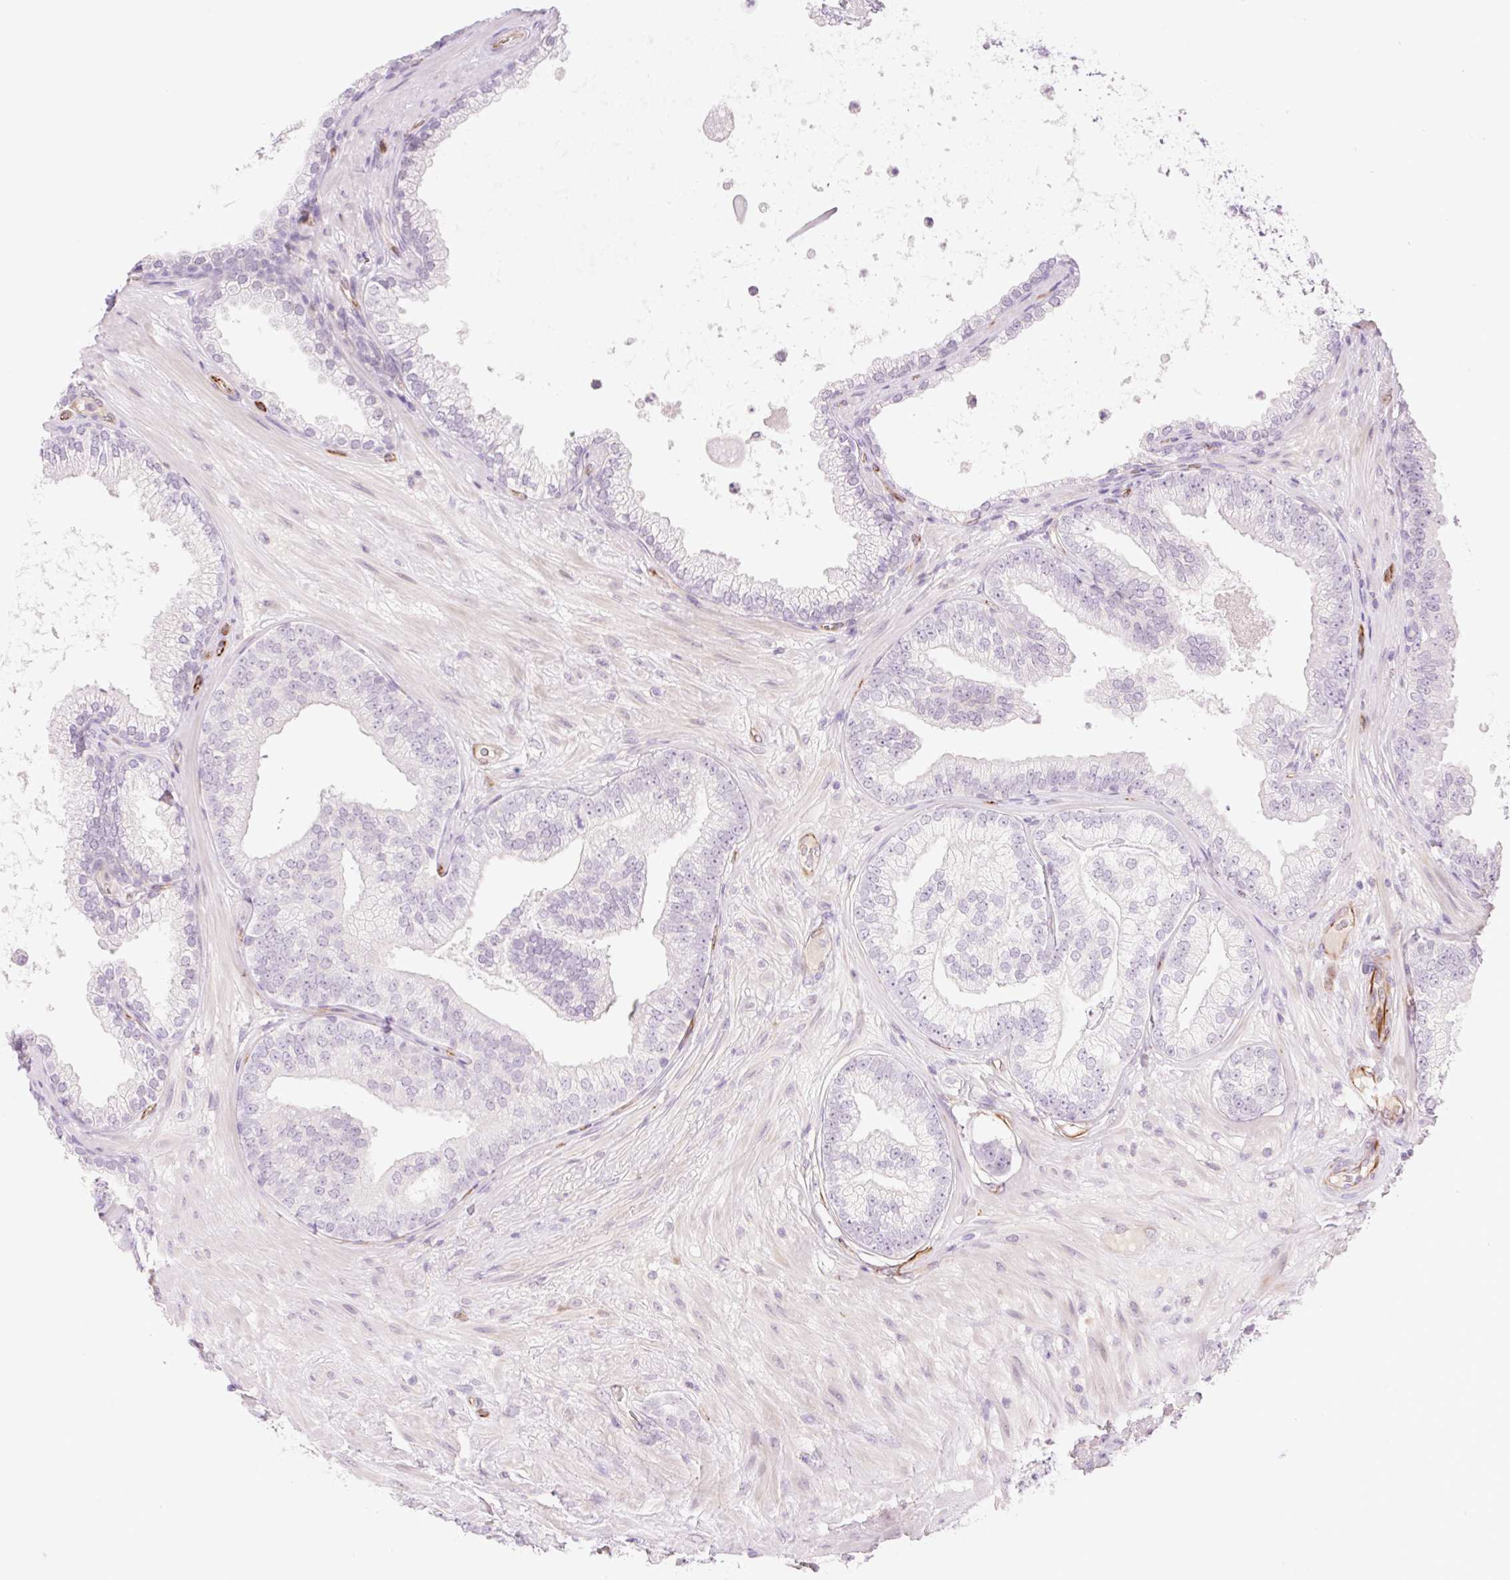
{"staining": {"intensity": "negative", "quantity": "none", "location": "none"}, "tissue": "prostate cancer", "cell_type": "Tumor cells", "image_type": "cancer", "snomed": [{"axis": "morphology", "description": "Adenocarcinoma, Low grade"}, {"axis": "topography", "description": "Prostate"}], "caption": "High magnification brightfield microscopy of prostate cancer (low-grade adenocarcinoma) stained with DAB (brown) and counterstained with hematoxylin (blue): tumor cells show no significant positivity.", "gene": "ZFYVE21", "patient": {"sex": "male", "age": 61}}